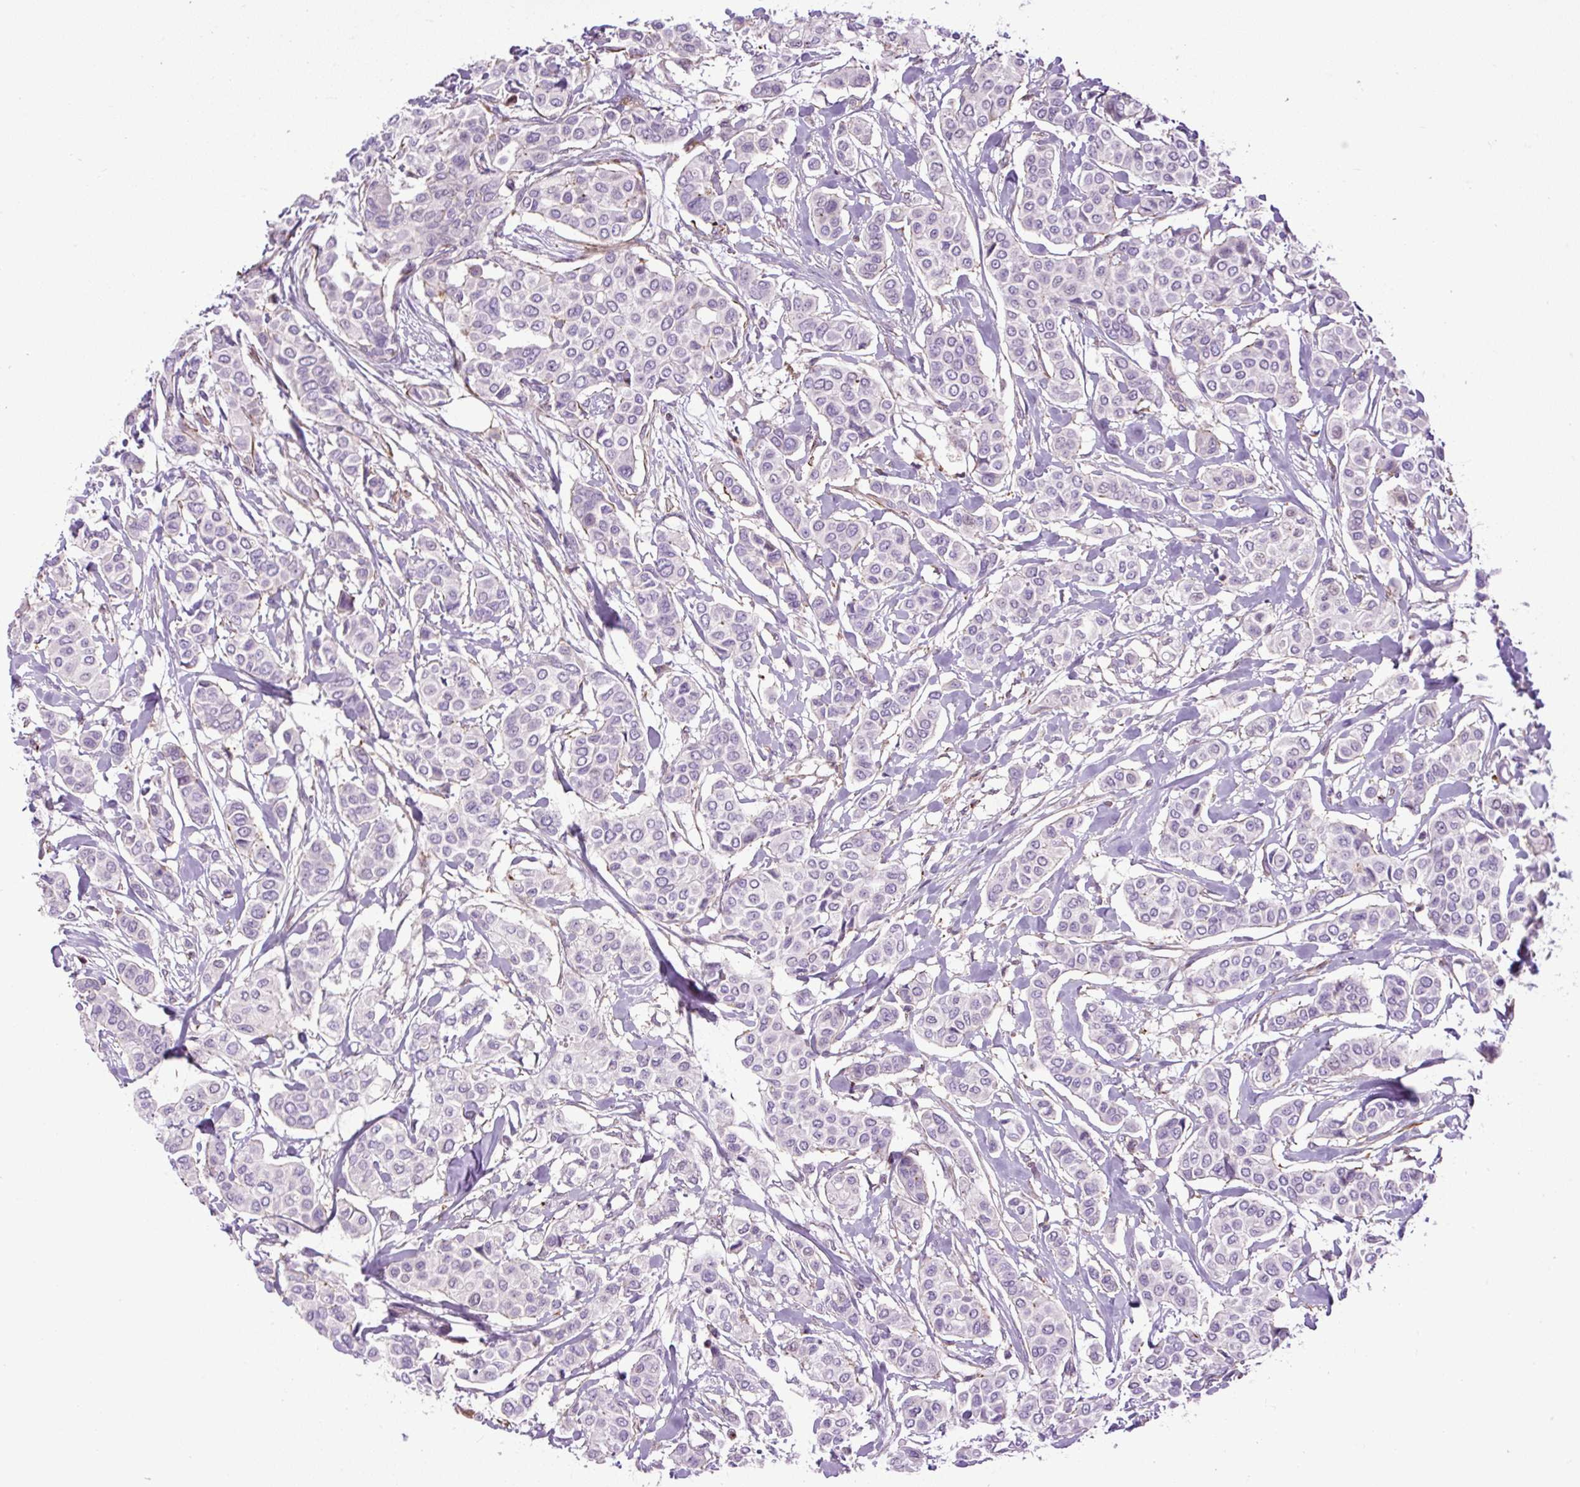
{"staining": {"intensity": "negative", "quantity": "none", "location": "none"}, "tissue": "breast cancer", "cell_type": "Tumor cells", "image_type": "cancer", "snomed": [{"axis": "morphology", "description": "Lobular carcinoma"}, {"axis": "topography", "description": "Breast"}], "caption": "This is an IHC image of lobular carcinoma (breast). There is no staining in tumor cells.", "gene": "ZNF197", "patient": {"sex": "female", "age": 51}}